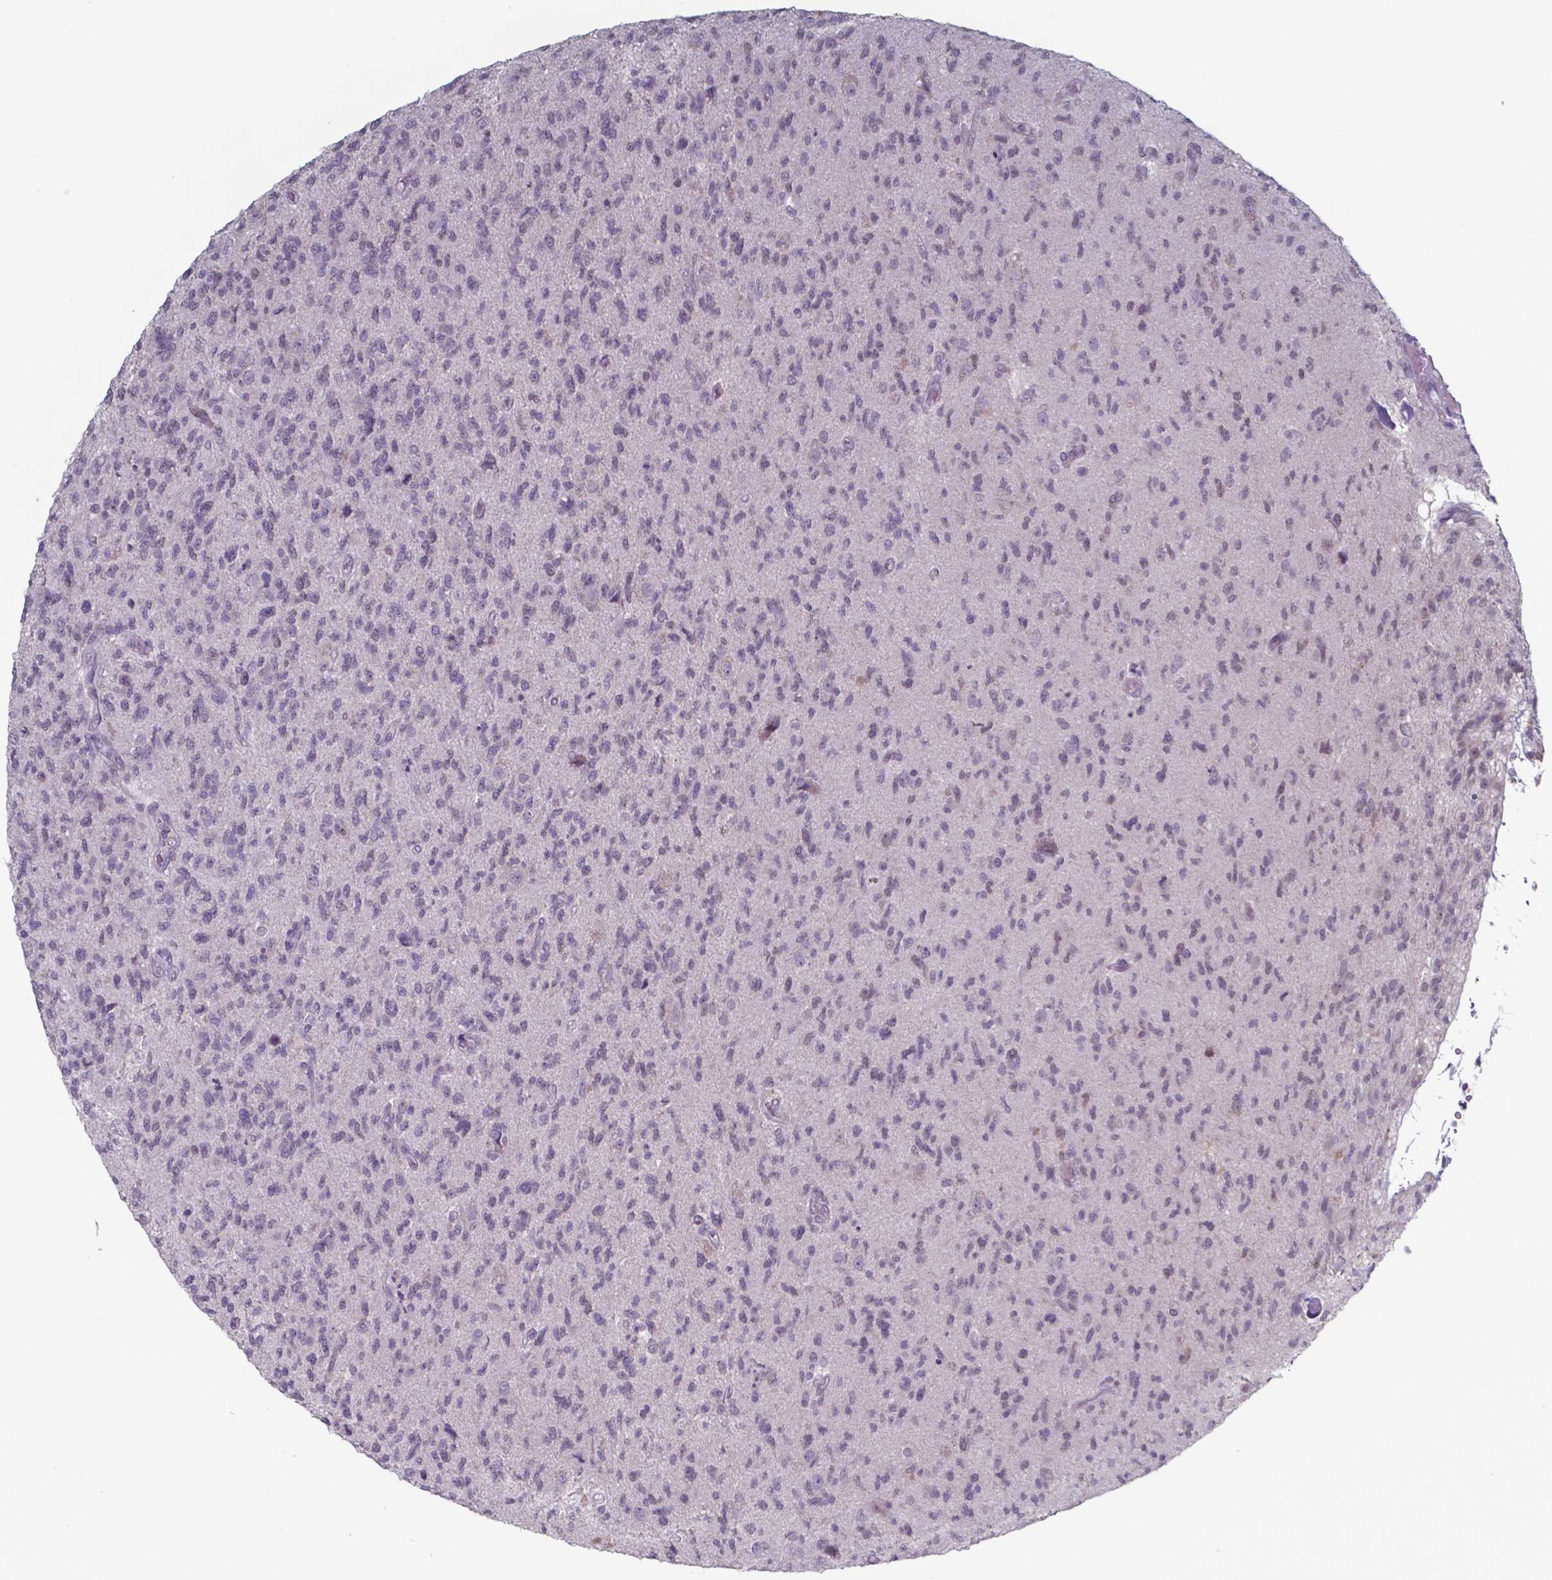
{"staining": {"intensity": "weak", "quantity": "<25%", "location": "nuclear"}, "tissue": "glioma", "cell_type": "Tumor cells", "image_type": "cancer", "snomed": [{"axis": "morphology", "description": "Glioma, malignant, High grade"}, {"axis": "topography", "description": "Brain"}], "caption": "IHC histopathology image of human malignant glioma (high-grade) stained for a protein (brown), which displays no expression in tumor cells. The staining was performed using DAB (3,3'-diaminobenzidine) to visualize the protein expression in brown, while the nuclei were stained in blue with hematoxylin (Magnification: 20x).", "gene": "TDP2", "patient": {"sex": "male", "age": 56}}